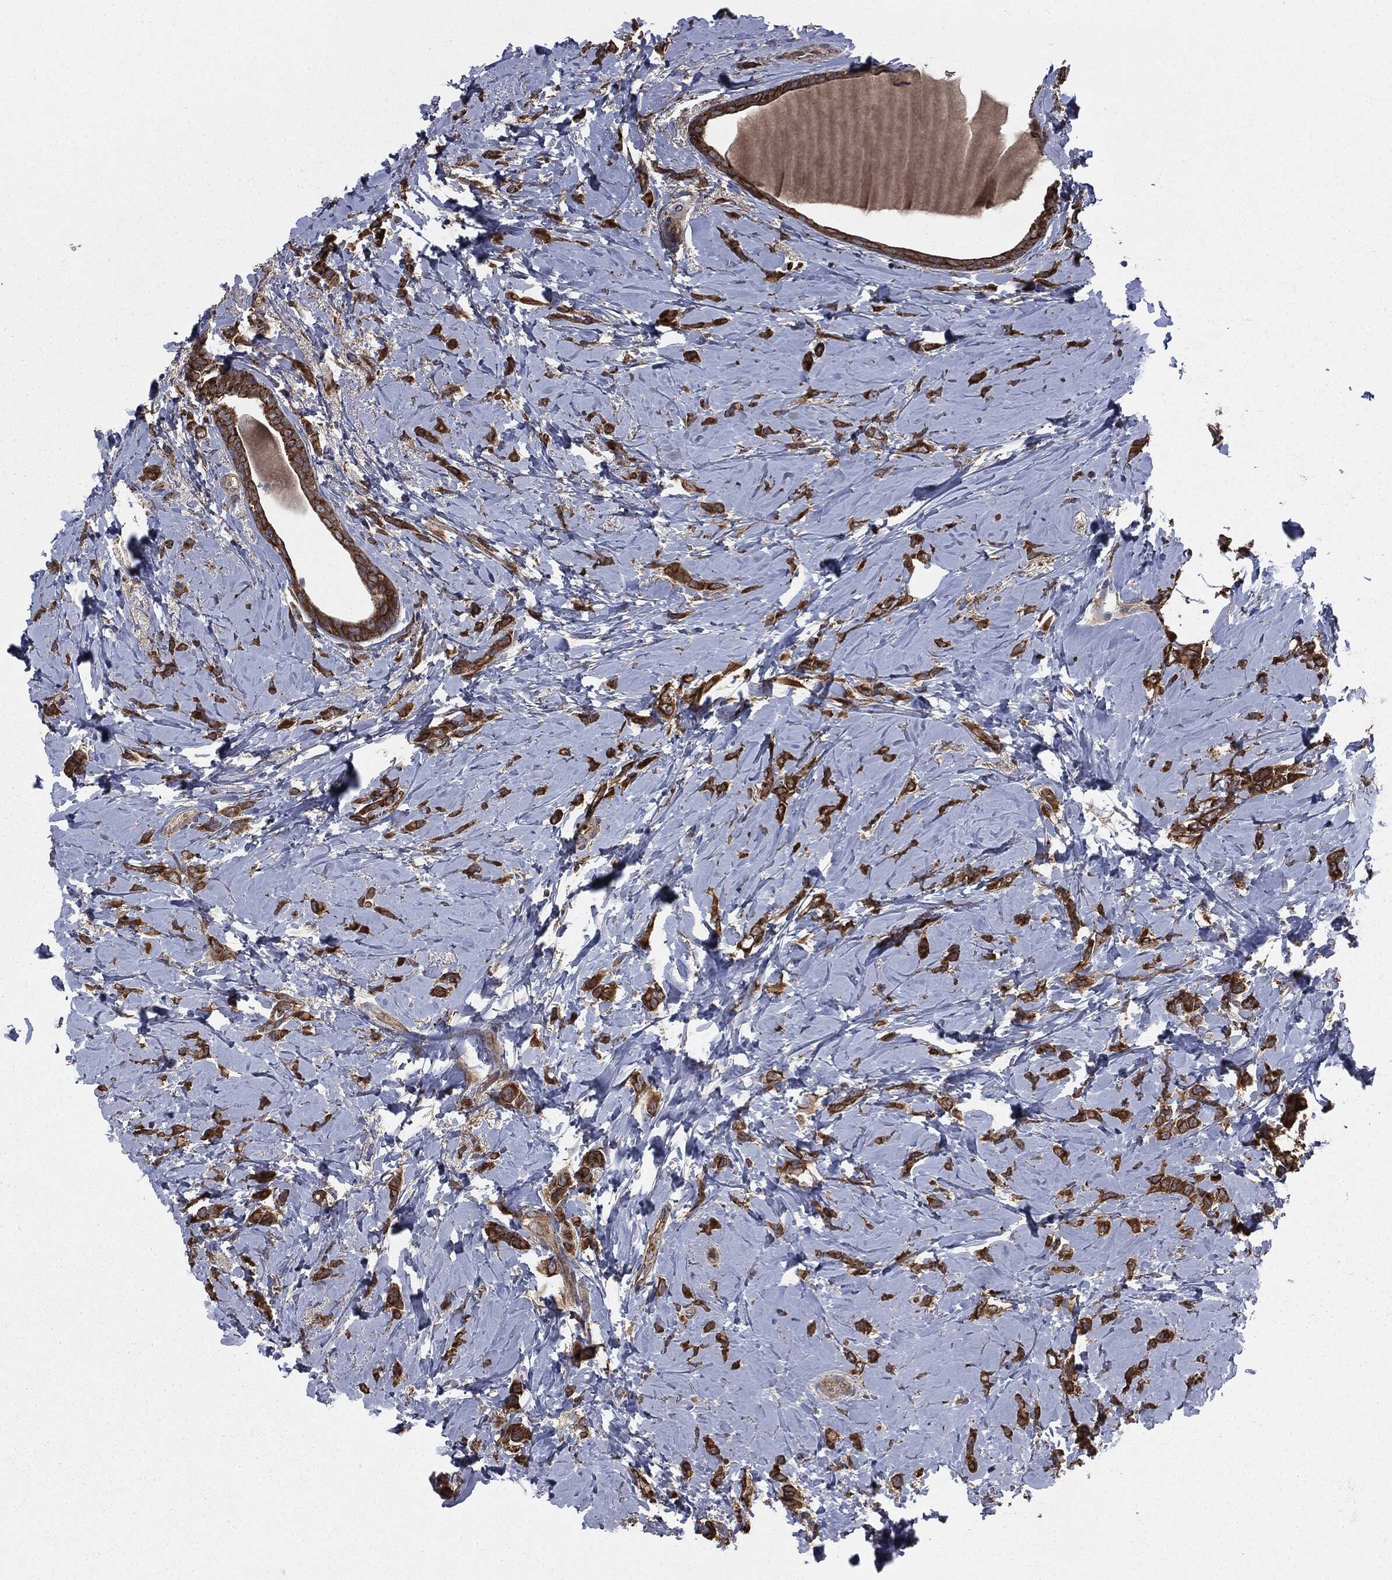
{"staining": {"intensity": "strong", "quantity": ">75%", "location": "cytoplasmic/membranous"}, "tissue": "breast cancer", "cell_type": "Tumor cells", "image_type": "cancer", "snomed": [{"axis": "morphology", "description": "Lobular carcinoma"}, {"axis": "topography", "description": "Breast"}], "caption": "Tumor cells display high levels of strong cytoplasmic/membranous positivity in approximately >75% of cells in breast cancer (lobular carcinoma).", "gene": "MAPK6", "patient": {"sex": "female", "age": 66}}